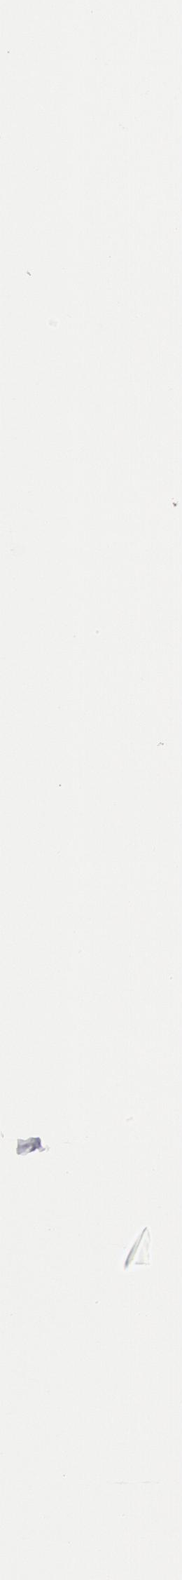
{"staining": {"intensity": "weak", "quantity": ">75%", "location": "cytoplasmic/membranous"}, "tissue": "adipose tissue", "cell_type": "Adipocytes", "image_type": "normal", "snomed": [{"axis": "morphology", "description": "Normal tissue, NOS"}, {"axis": "morphology", "description": "Duct carcinoma"}, {"axis": "topography", "description": "Breast"}, {"axis": "topography", "description": "Adipose tissue"}], "caption": "IHC of benign adipose tissue displays low levels of weak cytoplasmic/membranous staining in about >75% of adipocytes. (brown staining indicates protein expression, while blue staining denotes nuclei).", "gene": "USP14", "patient": {"sex": "female", "age": 37}}